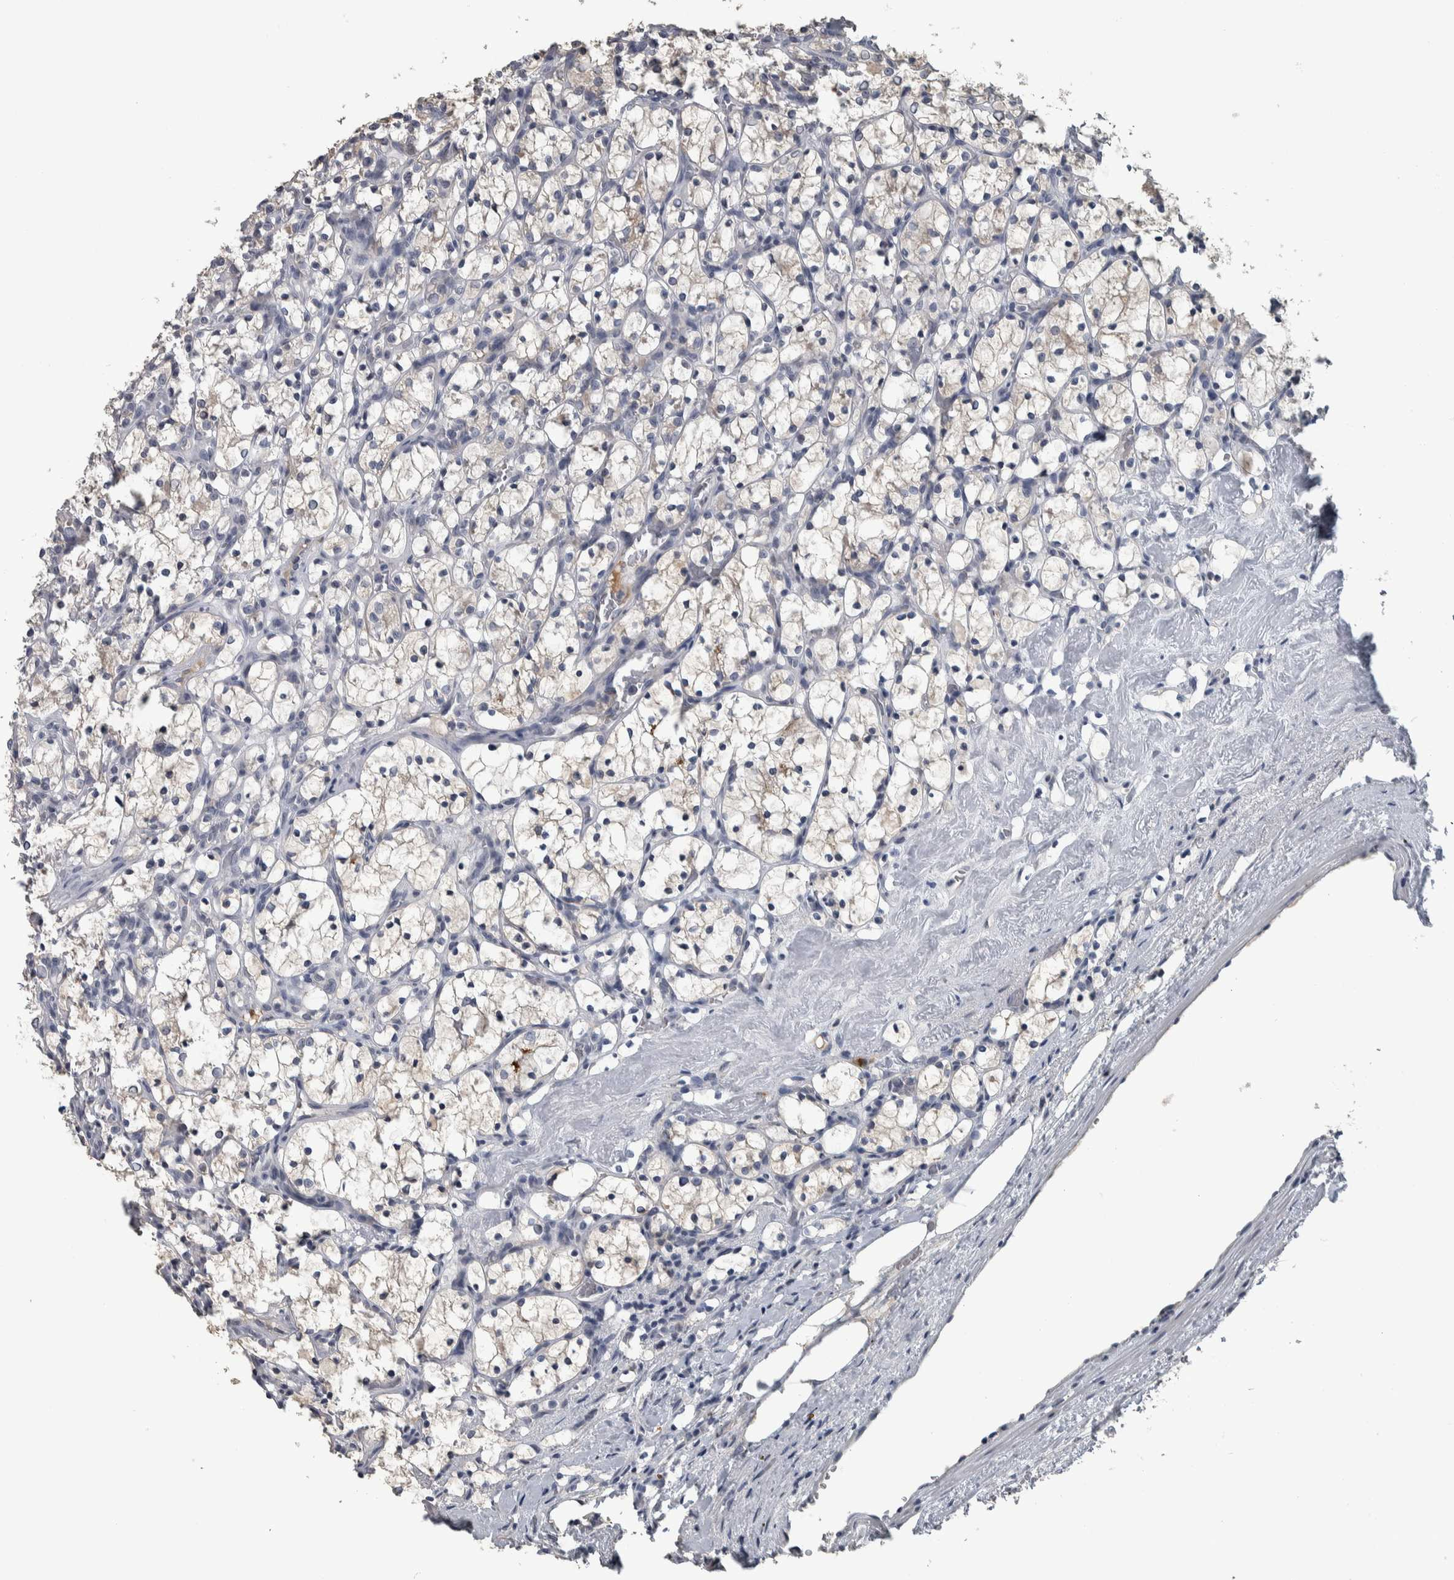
{"staining": {"intensity": "negative", "quantity": "none", "location": "none"}, "tissue": "renal cancer", "cell_type": "Tumor cells", "image_type": "cancer", "snomed": [{"axis": "morphology", "description": "Adenocarcinoma, NOS"}, {"axis": "topography", "description": "Kidney"}], "caption": "This is a image of immunohistochemistry staining of renal cancer, which shows no staining in tumor cells.", "gene": "CAVIN4", "patient": {"sex": "female", "age": 69}}